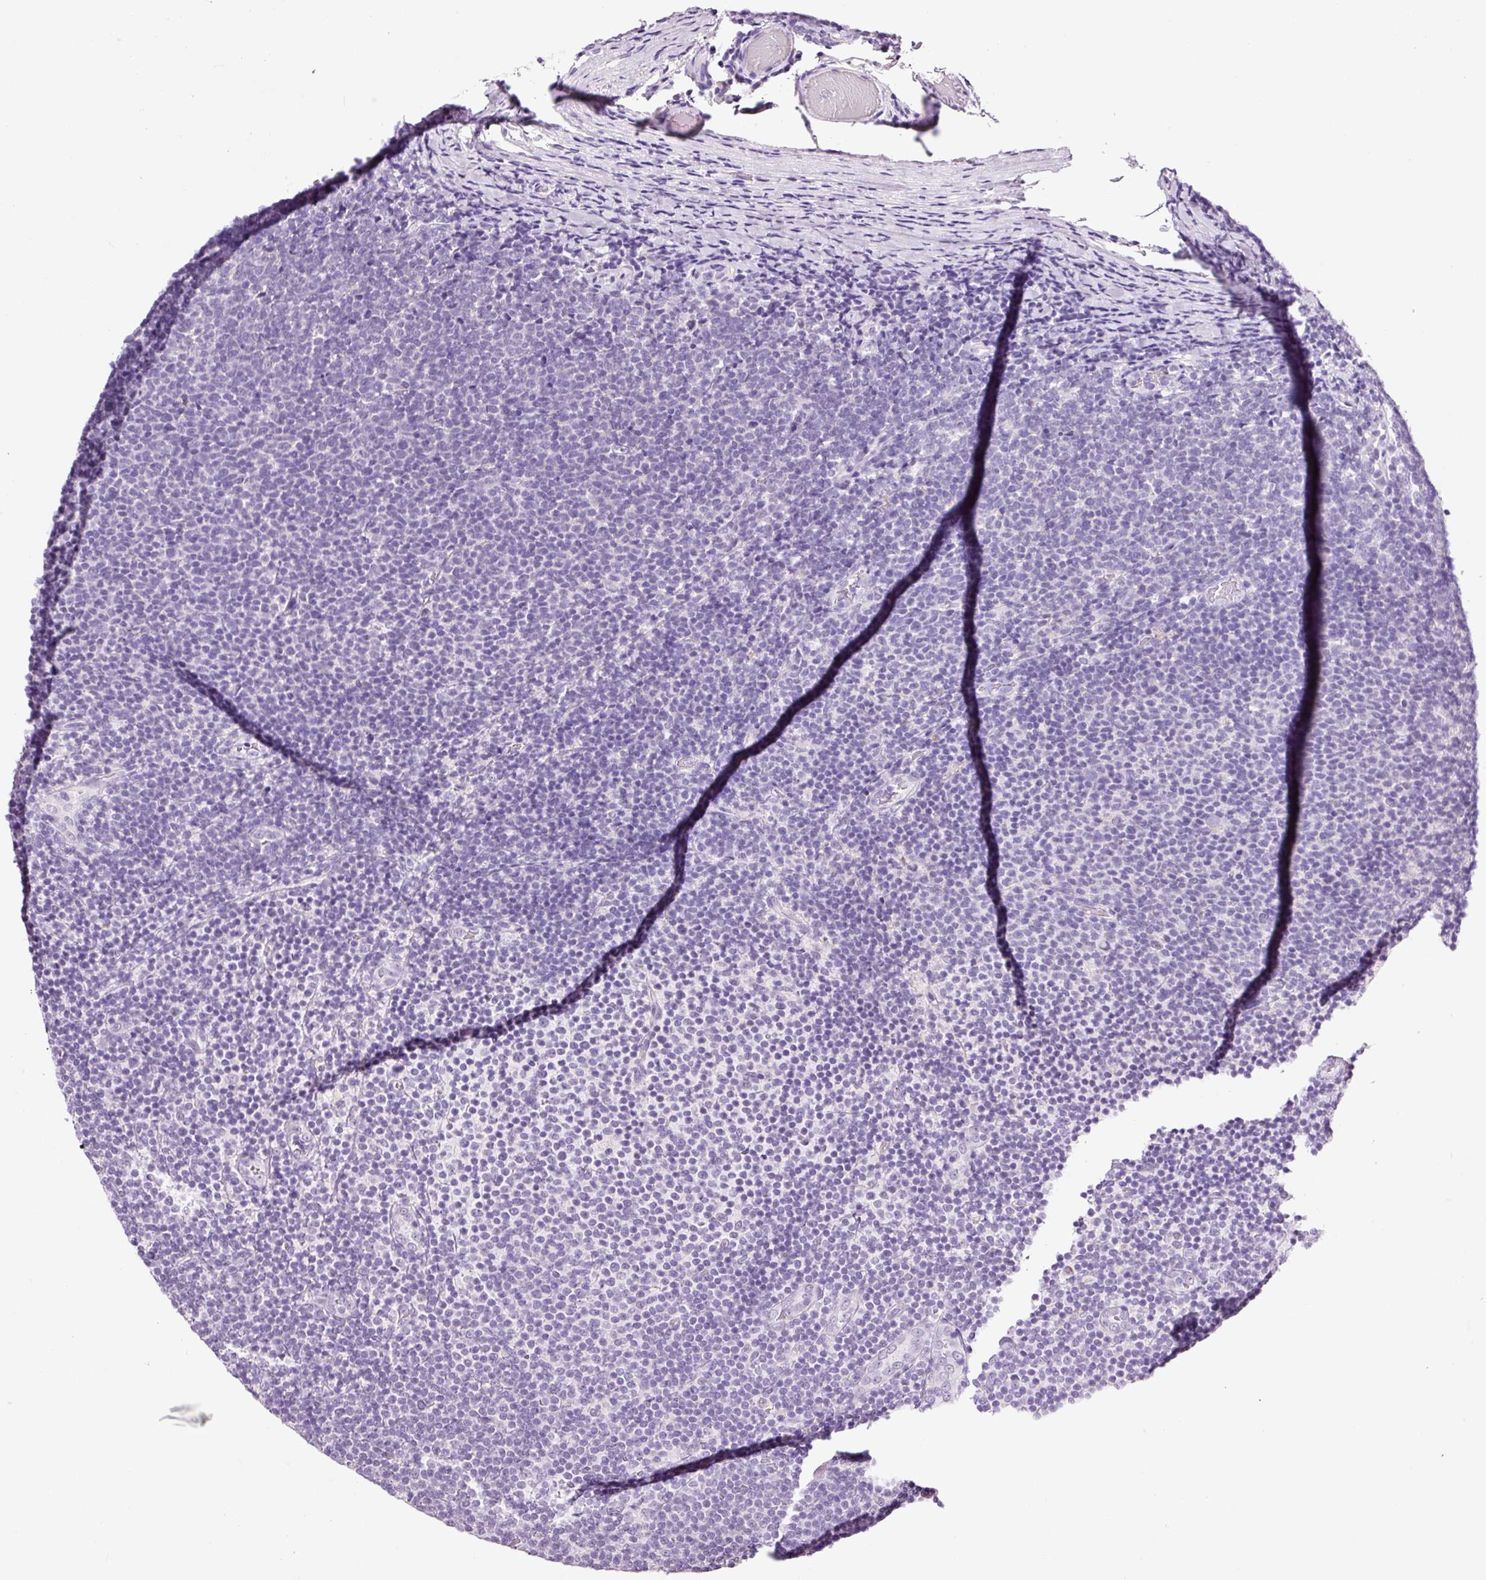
{"staining": {"intensity": "negative", "quantity": "none", "location": "none"}, "tissue": "lymphoma", "cell_type": "Tumor cells", "image_type": "cancer", "snomed": [{"axis": "morphology", "description": "Malignant lymphoma, non-Hodgkin's type, Low grade"}, {"axis": "topography", "description": "Lymph node"}], "caption": "A histopathology image of human lymphoma is negative for staining in tumor cells.", "gene": "RTF2", "patient": {"sex": "male", "age": 66}}